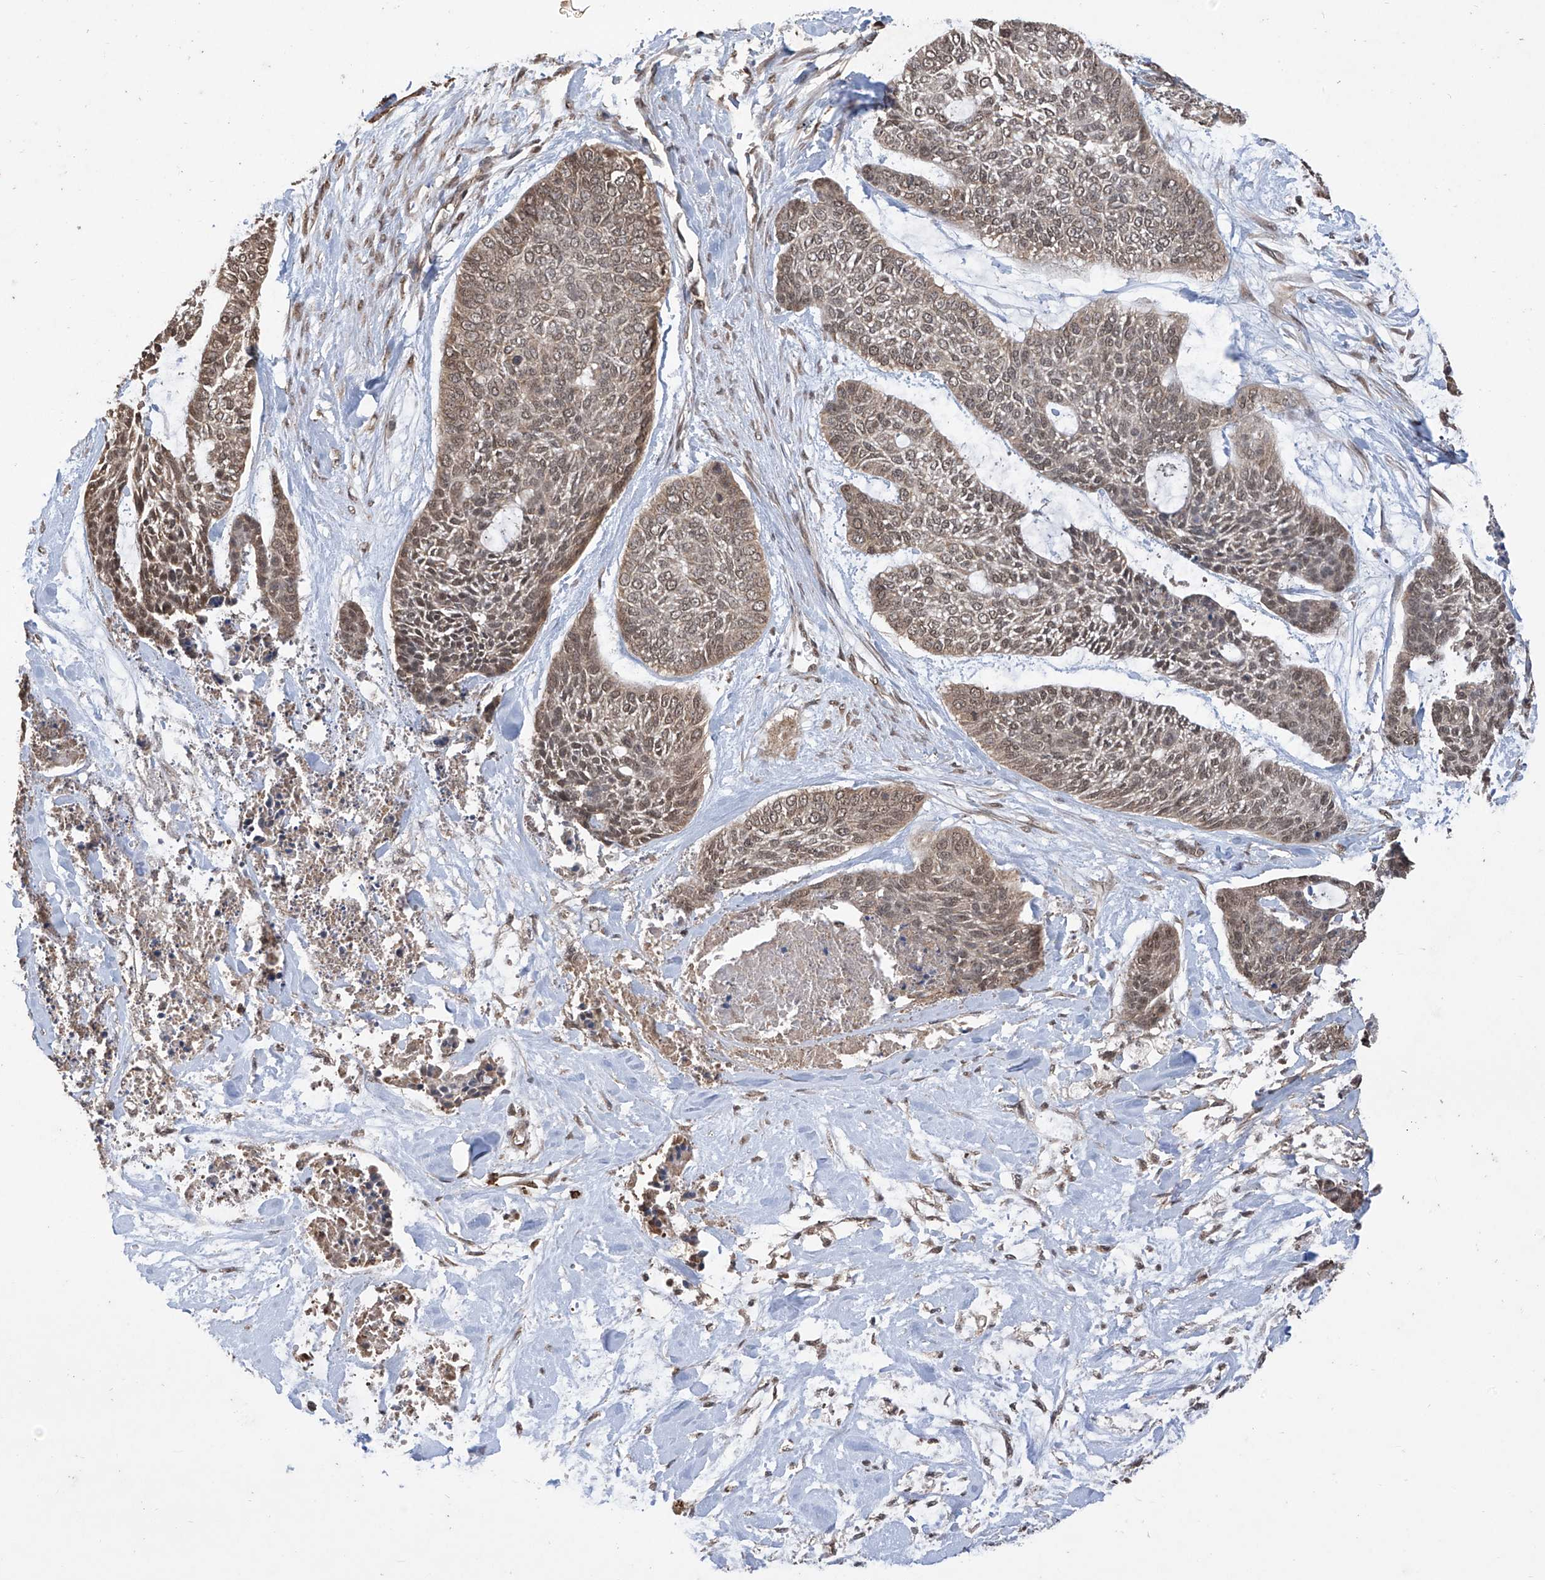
{"staining": {"intensity": "weak", "quantity": ">75%", "location": "cytoplasmic/membranous,nuclear"}, "tissue": "skin cancer", "cell_type": "Tumor cells", "image_type": "cancer", "snomed": [{"axis": "morphology", "description": "Basal cell carcinoma"}, {"axis": "topography", "description": "Skin"}], "caption": "Human basal cell carcinoma (skin) stained with a brown dye reveals weak cytoplasmic/membranous and nuclear positive positivity in about >75% of tumor cells.", "gene": "PNPT1", "patient": {"sex": "female", "age": 64}}